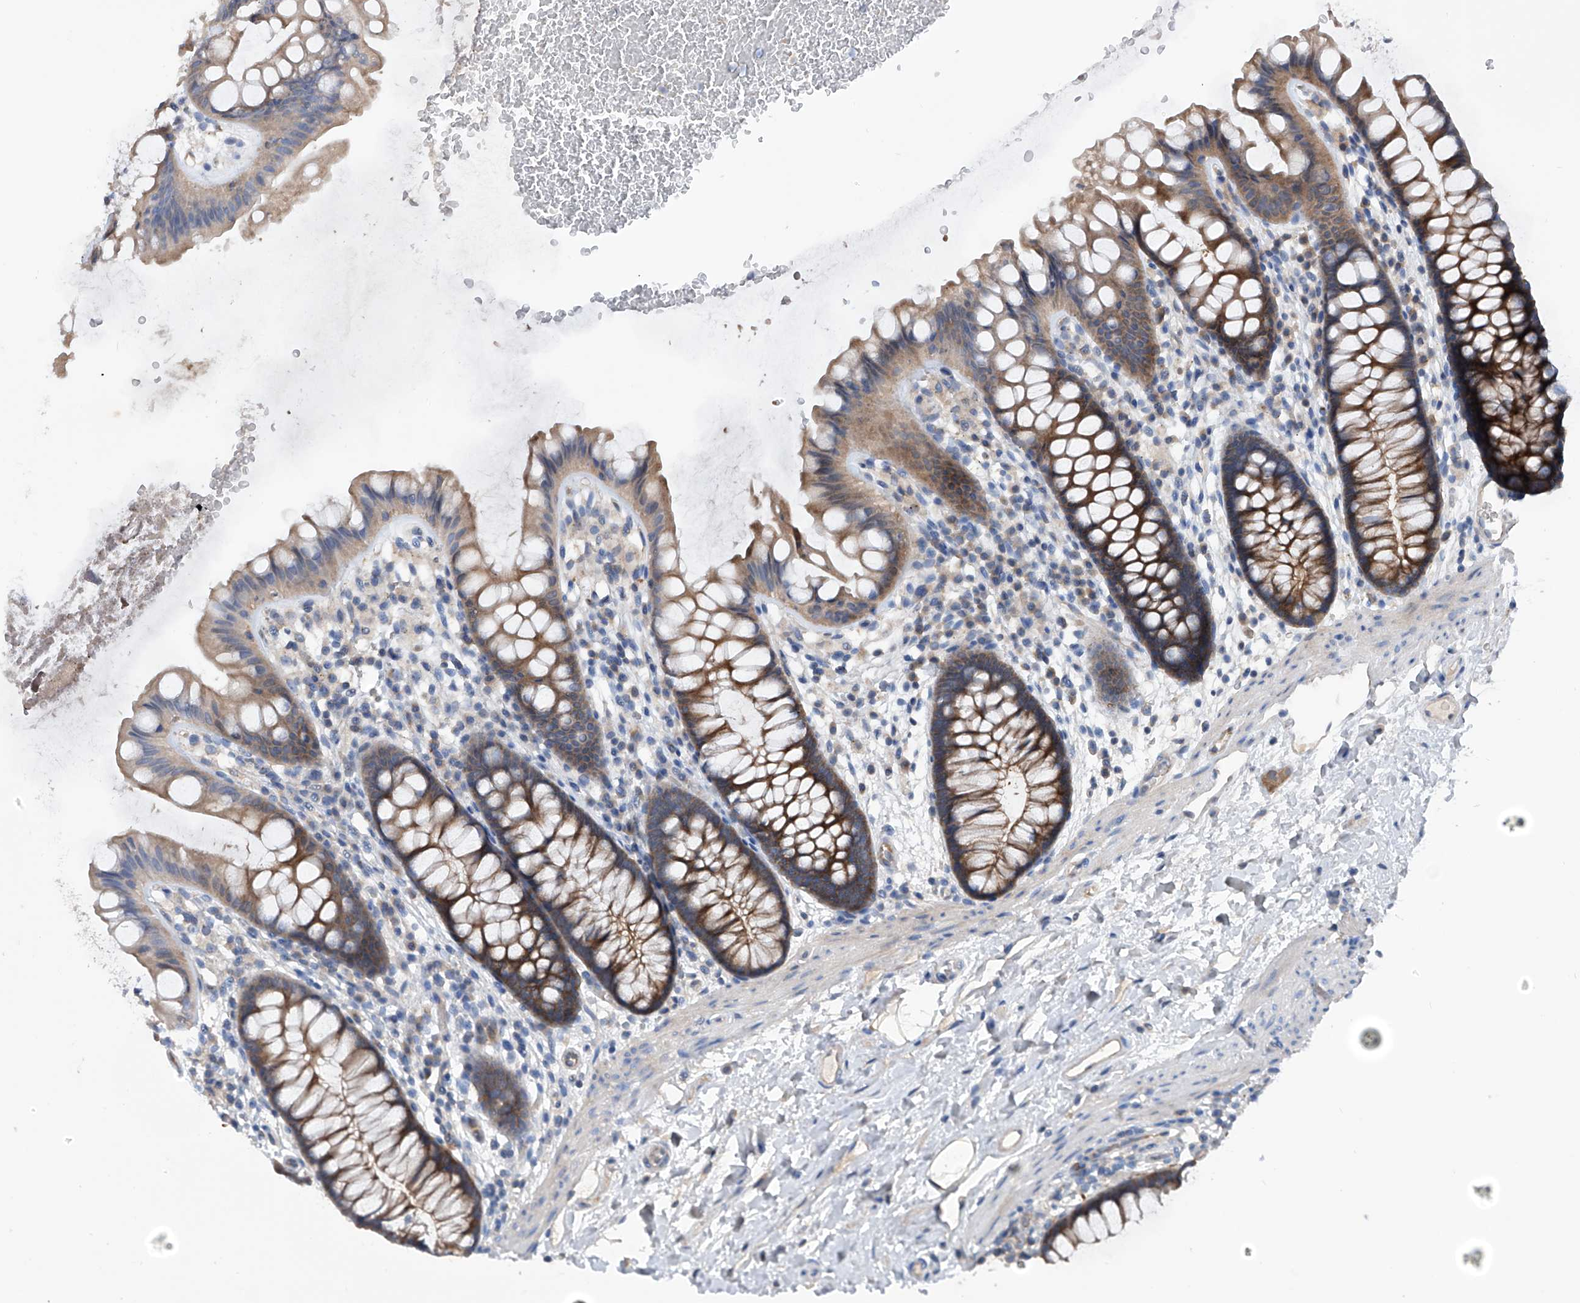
{"staining": {"intensity": "moderate", "quantity": ">75%", "location": "cytoplasmic/membranous"}, "tissue": "colon", "cell_type": "Endothelial cells", "image_type": "normal", "snomed": [{"axis": "morphology", "description": "Normal tissue, NOS"}, {"axis": "topography", "description": "Colon"}], "caption": "Human colon stained with a protein marker reveals moderate staining in endothelial cells.", "gene": "NUDT17", "patient": {"sex": "female", "age": 62}}